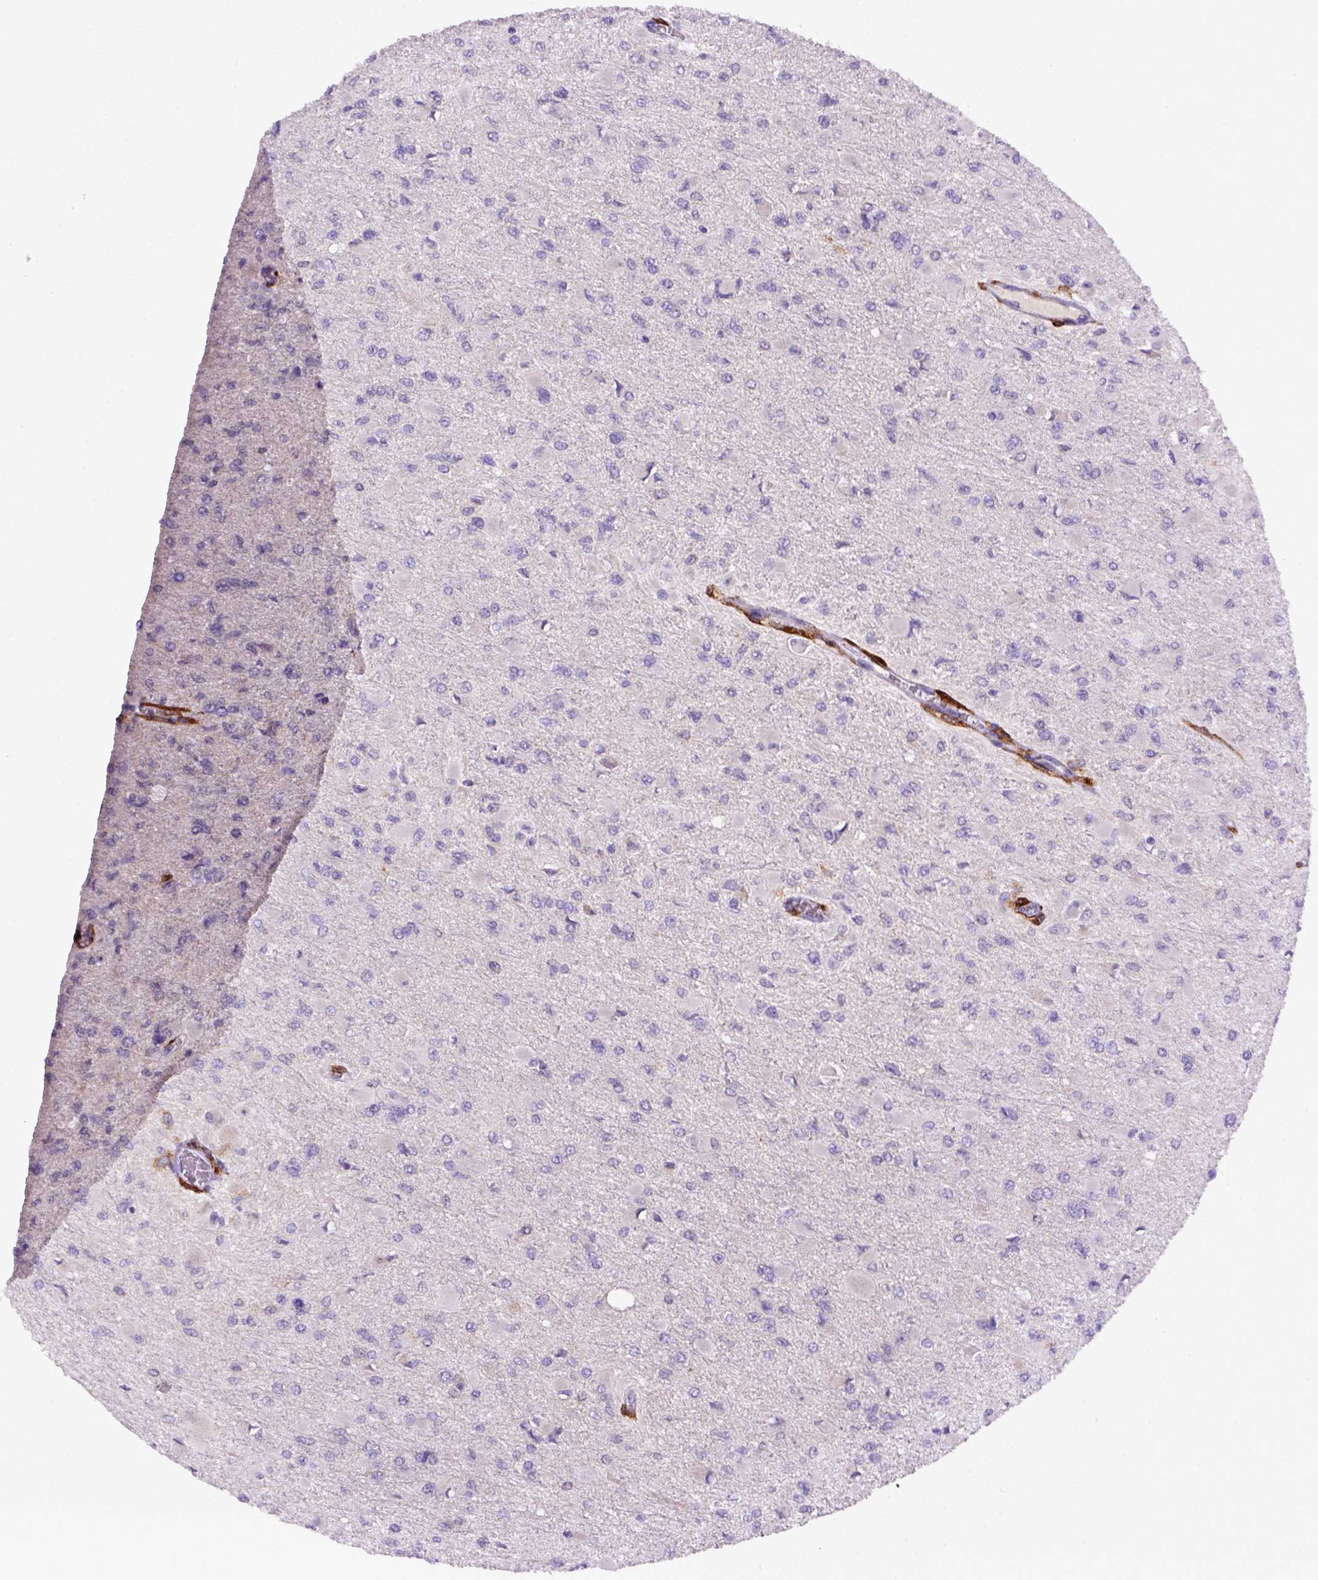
{"staining": {"intensity": "negative", "quantity": "none", "location": "none"}, "tissue": "glioma", "cell_type": "Tumor cells", "image_type": "cancer", "snomed": [{"axis": "morphology", "description": "Glioma, malignant, High grade"}, {"axis": "topography", "description": "Cerebral cortex"}], "caption": "This is a image of IHC staining of glioma, which shows no positivity in tumor cells.", "gene": "CD14", "patient": {"sex": "female", "age": 36}}